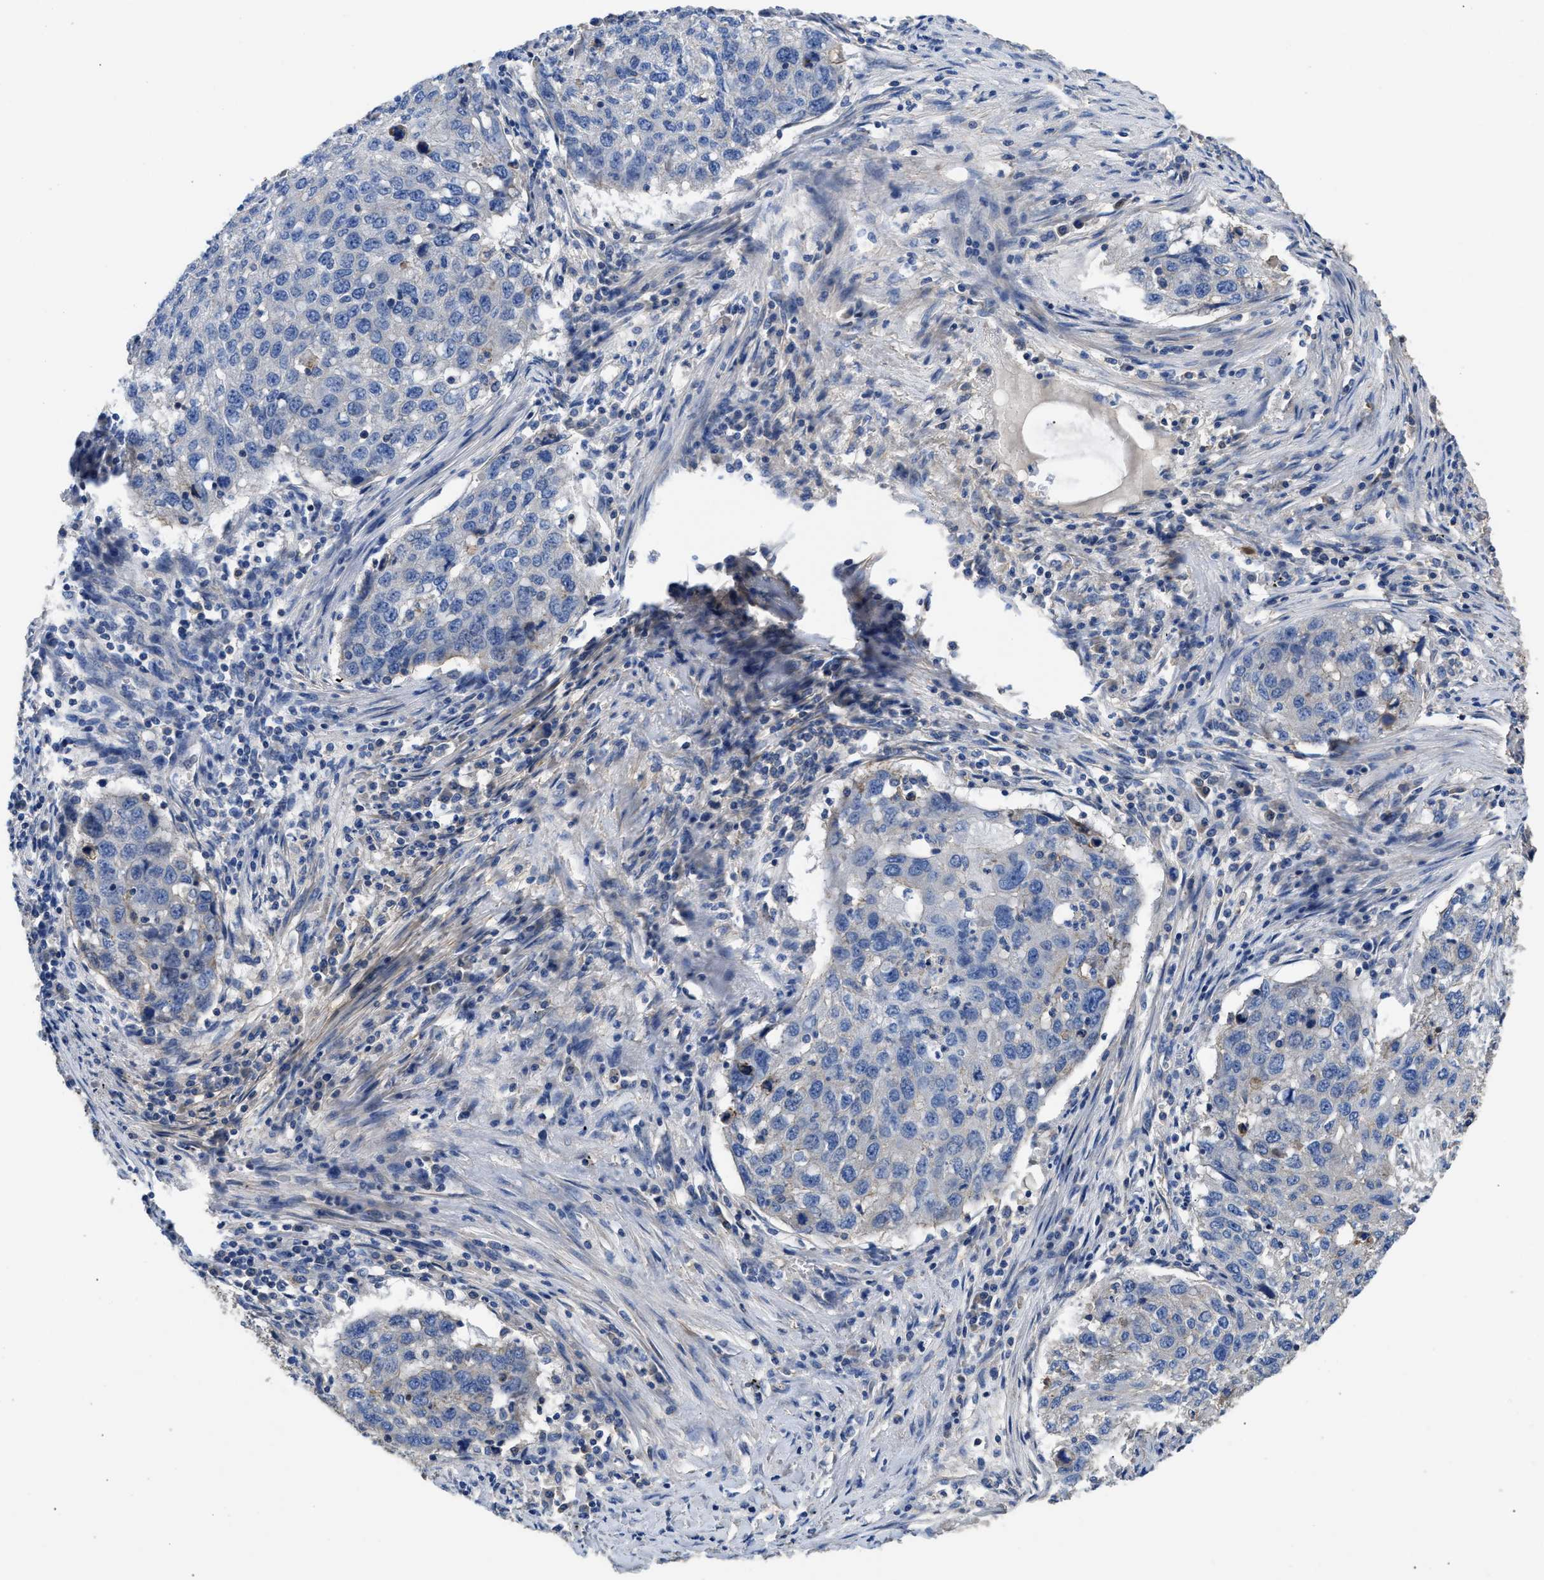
{"staining": {"intensity": "negative", "quantity": "none", "location": "none"}, "tissue": "lung cancer", "cell_type": "Tumor cells", "image_type": "cancer", "snomed": [{"axis": "morphology", "description": "Squamous cell carcinoma, NOS"}, {"axis": "topography", "description": "Lung"}], "caption": "Micrograph shows no significant protein staining in tumor cells of lung cancer (squamous cell carcinoma). (Brightfield microscopy of DAB (3,3'-diaminobenzidine) IHC at high magnification).", "gene": "USP4", "patient": {"sex": "female", "age": 63}}